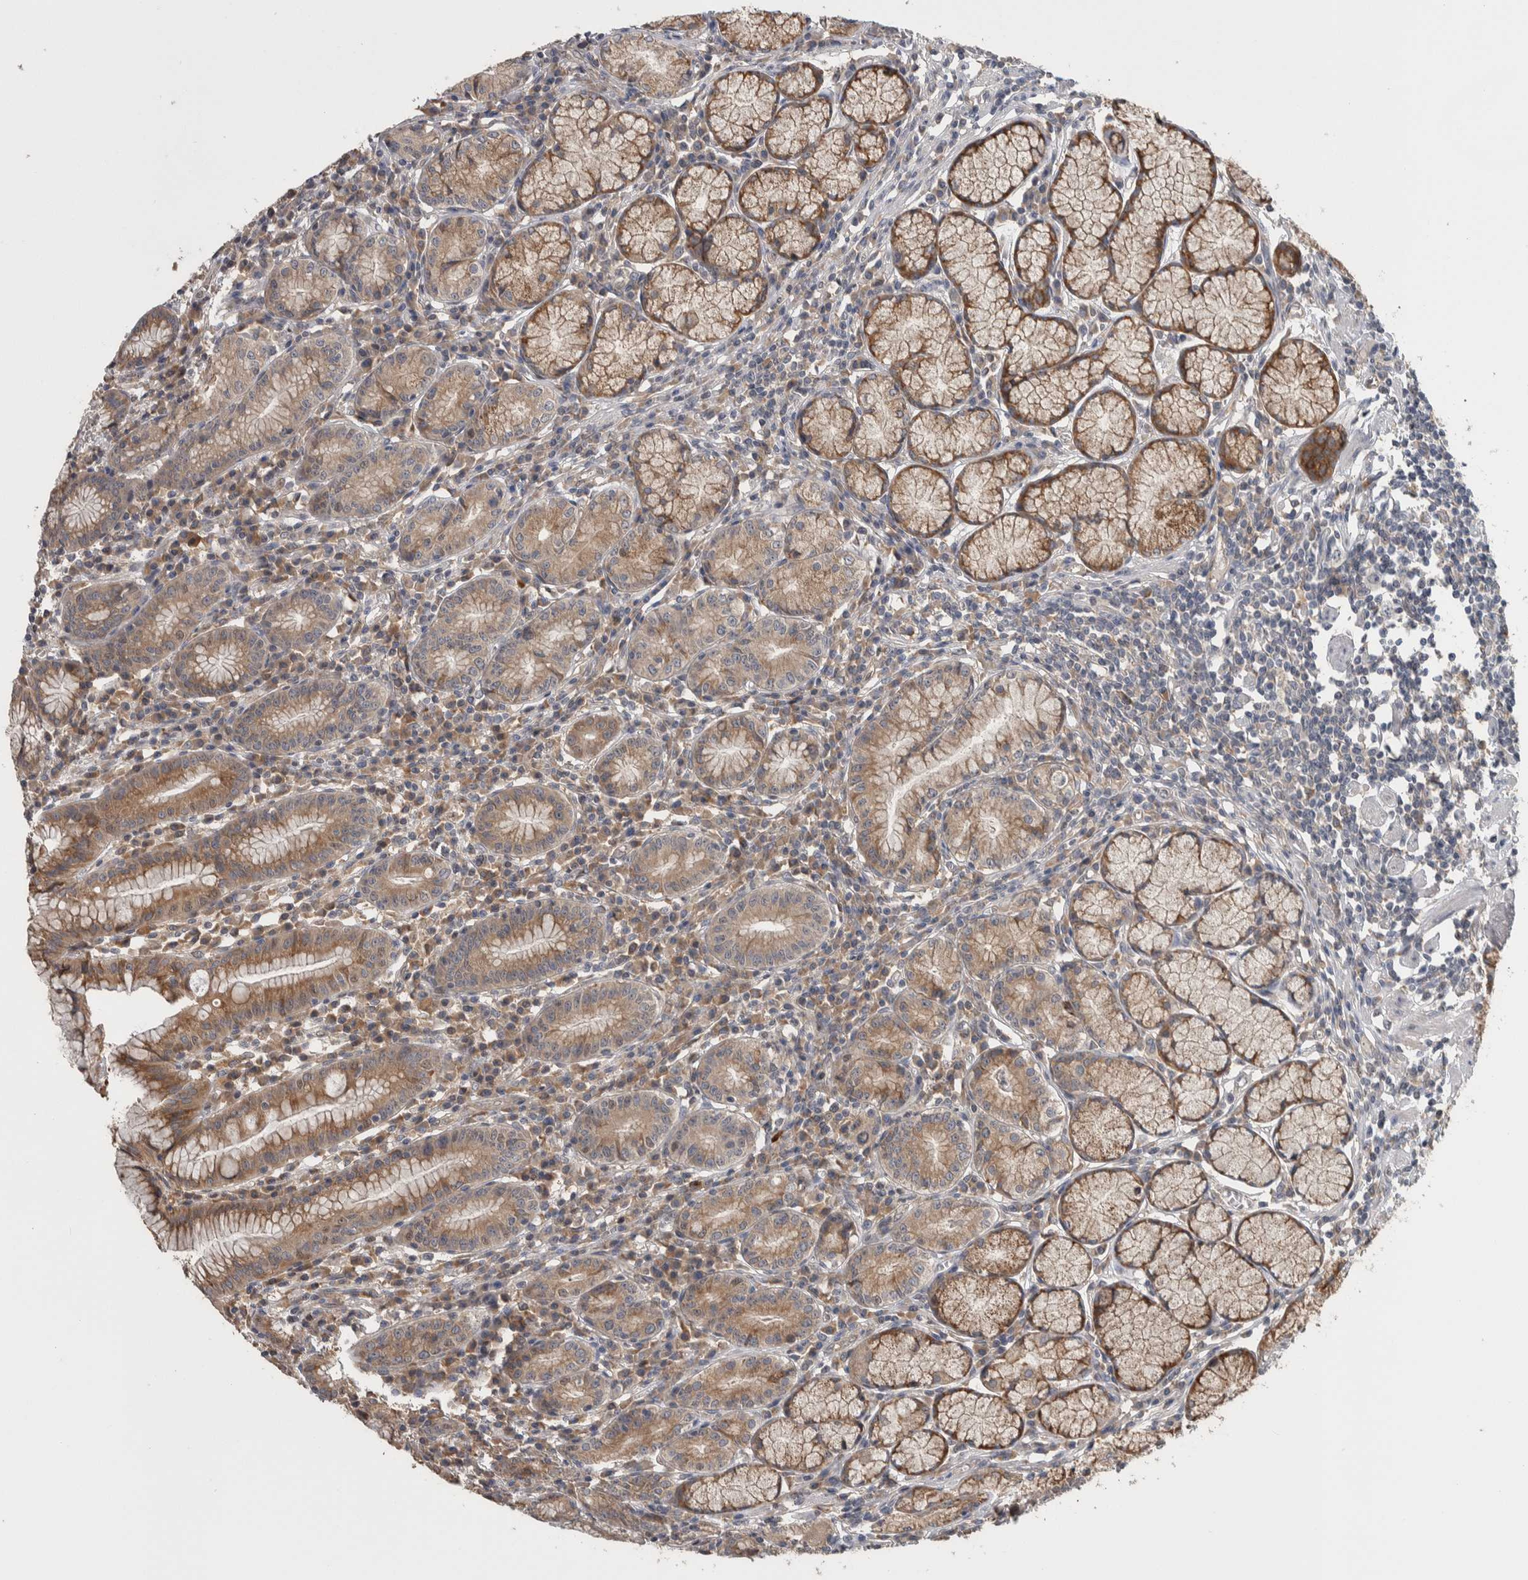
{"staining": {"intensity": "moderate", "quantity": ">75%", "location": "cytoplasmic/membranous"}, "tissue": "stomach", "cell_type": "Glandular cells", "image_type": "normal", "snomed": [{"axis": "morphology", "description": "Normal tissue, NOS"}, {"axis": "topography", "description": "Stomach"}], "caption": "A brown stain labels moderate cytoplasmic/membranous expression of a protein in glandular cells of unremarkable human stomach.", "gene": "PRDM4", "patient": {"sex": "male", "age": 55}}